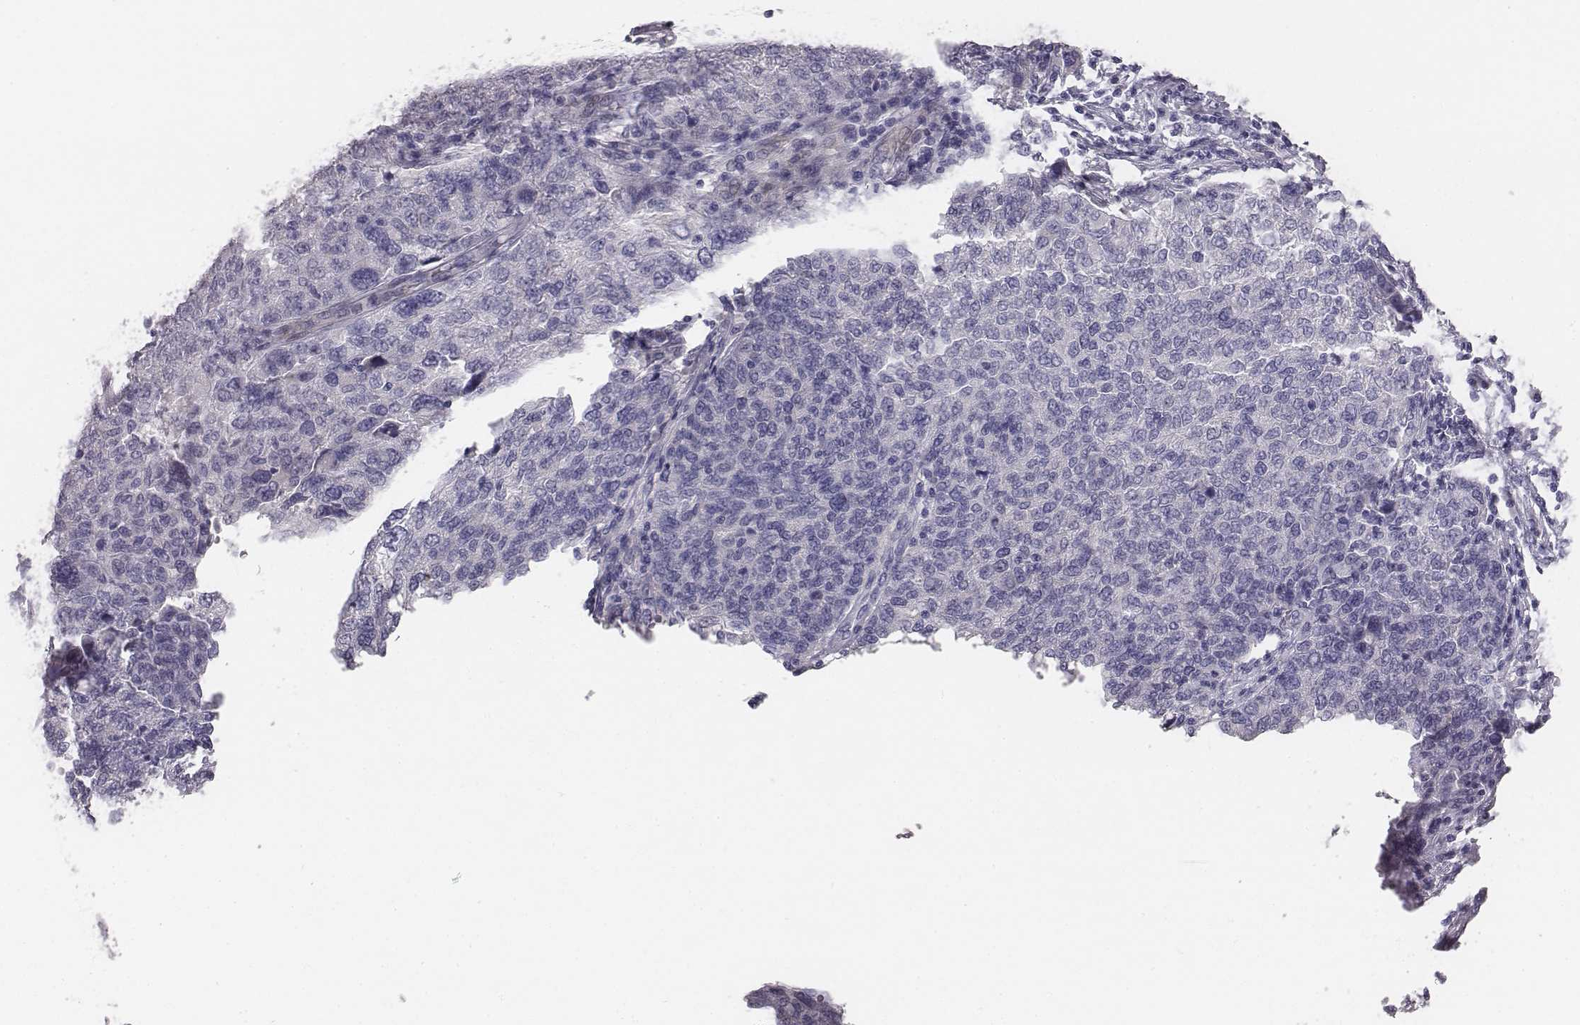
{"staining": {"intensity": "negative", "quantity": "none", "location": "none"}, "tissue": "ovarian cancer", "cell_type": "Tumor cells", "image_type": "cancer", "snomed": [{"axis": "morphology", "description": "Carcinoma, endometroid"}, {"axis": "topography", "description": "Ovary"}], "caption": "A high-resolution photomicrograph shows immunohistochemistry staining of endometroid carcinoma (ovarian), which demonstrates no significant positivity in tumor cells. (IHC, brightfield microscopy, high magnification).", "gene": "MYH6", "patient": {"sex": "female", "age": 58}}